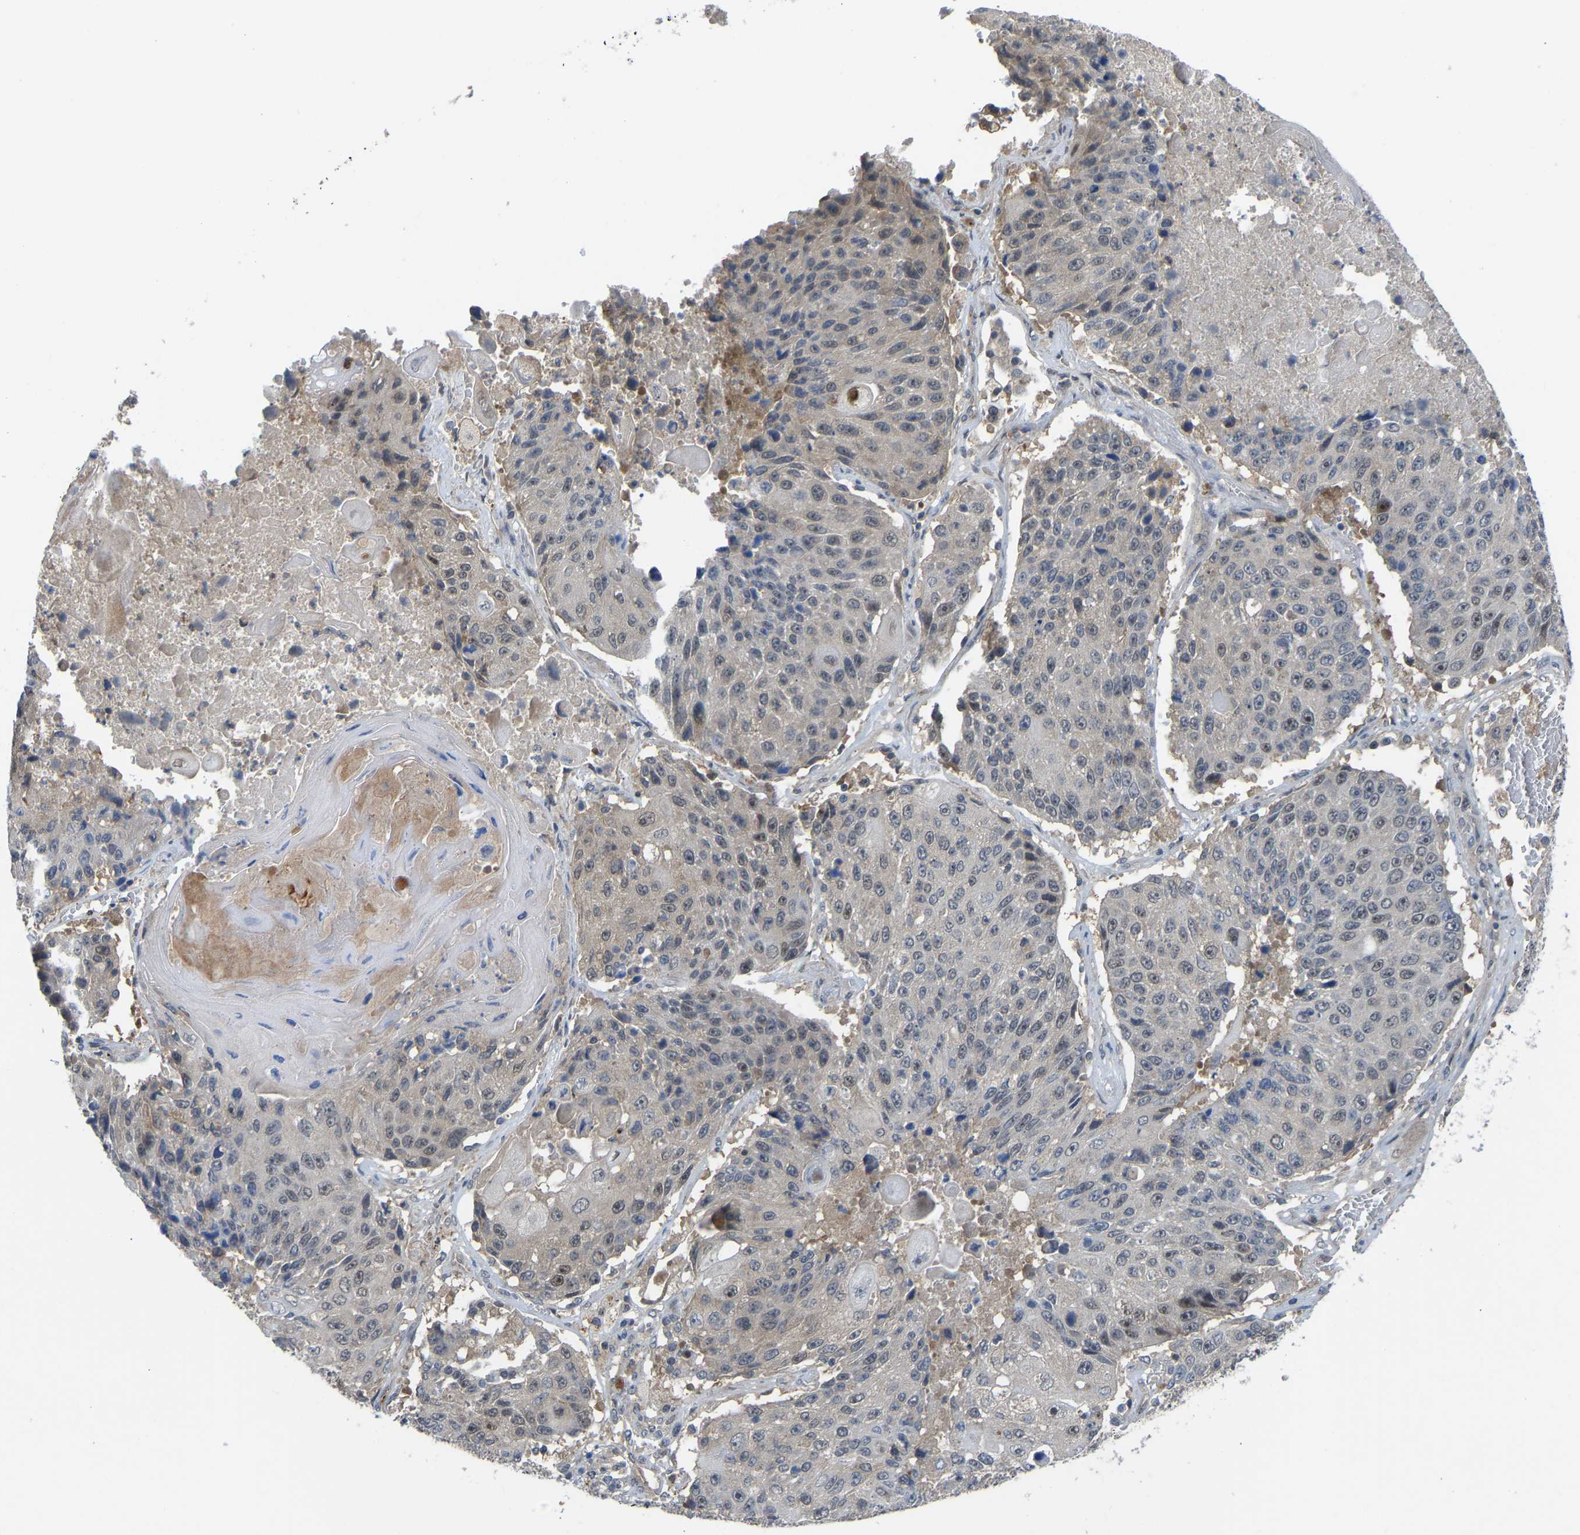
{"staining": {"intensity": "weak", "quantity": "<25%", "location": "nuclear"}, "tissue": "lung cancer", "cell_type": "Tumor cells", "image_type": "cancer", "snomed": [{"axis": "morphology", "description": "Squamous cell carcinoma, NOS"}, {"axis": "topography", "description": "Lung"}], "caption": "Tumor cells are negative for brown protein staining in lung cancer.", "gene": "ZNF251", "patient": {"sex": "male", "age": 61}}